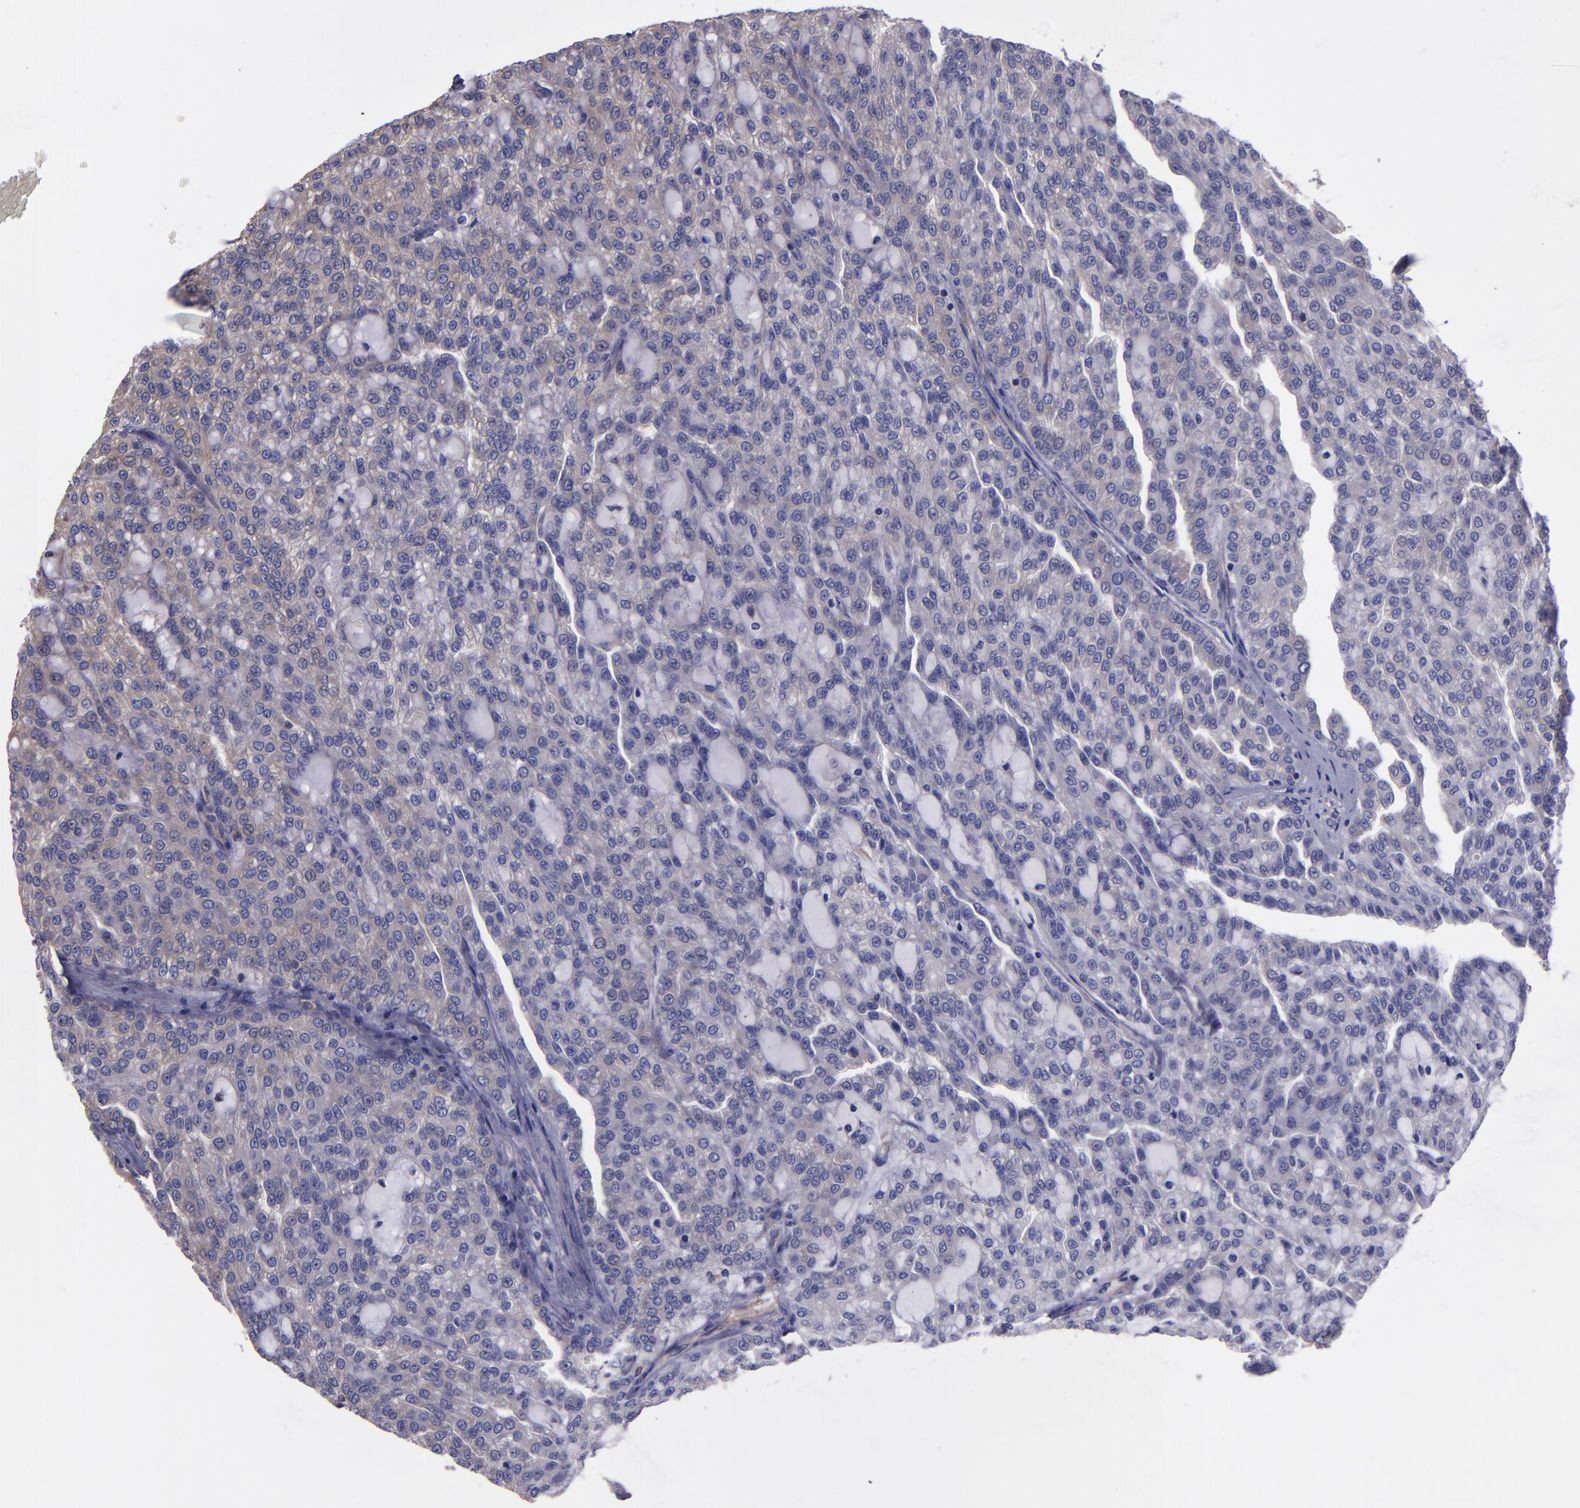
{"staining": {"intensity": "negative", "quantity": "none", "location": "none"}, "tissue": "renal cancer", "cell_type": "Tumor cells", "image_type": "cancer", "snomed": [{"axis": "morphology", "description": "Adenocarcinoma, NOS"}, {"axis": "topography", "description": "Kidney"}], "caption": "Renal cancer was stained to show a protein in brown. There is no significant positivity in tumor cells.", "gene": "CARS1", "patient": {"sex": "male", "age": 63}}